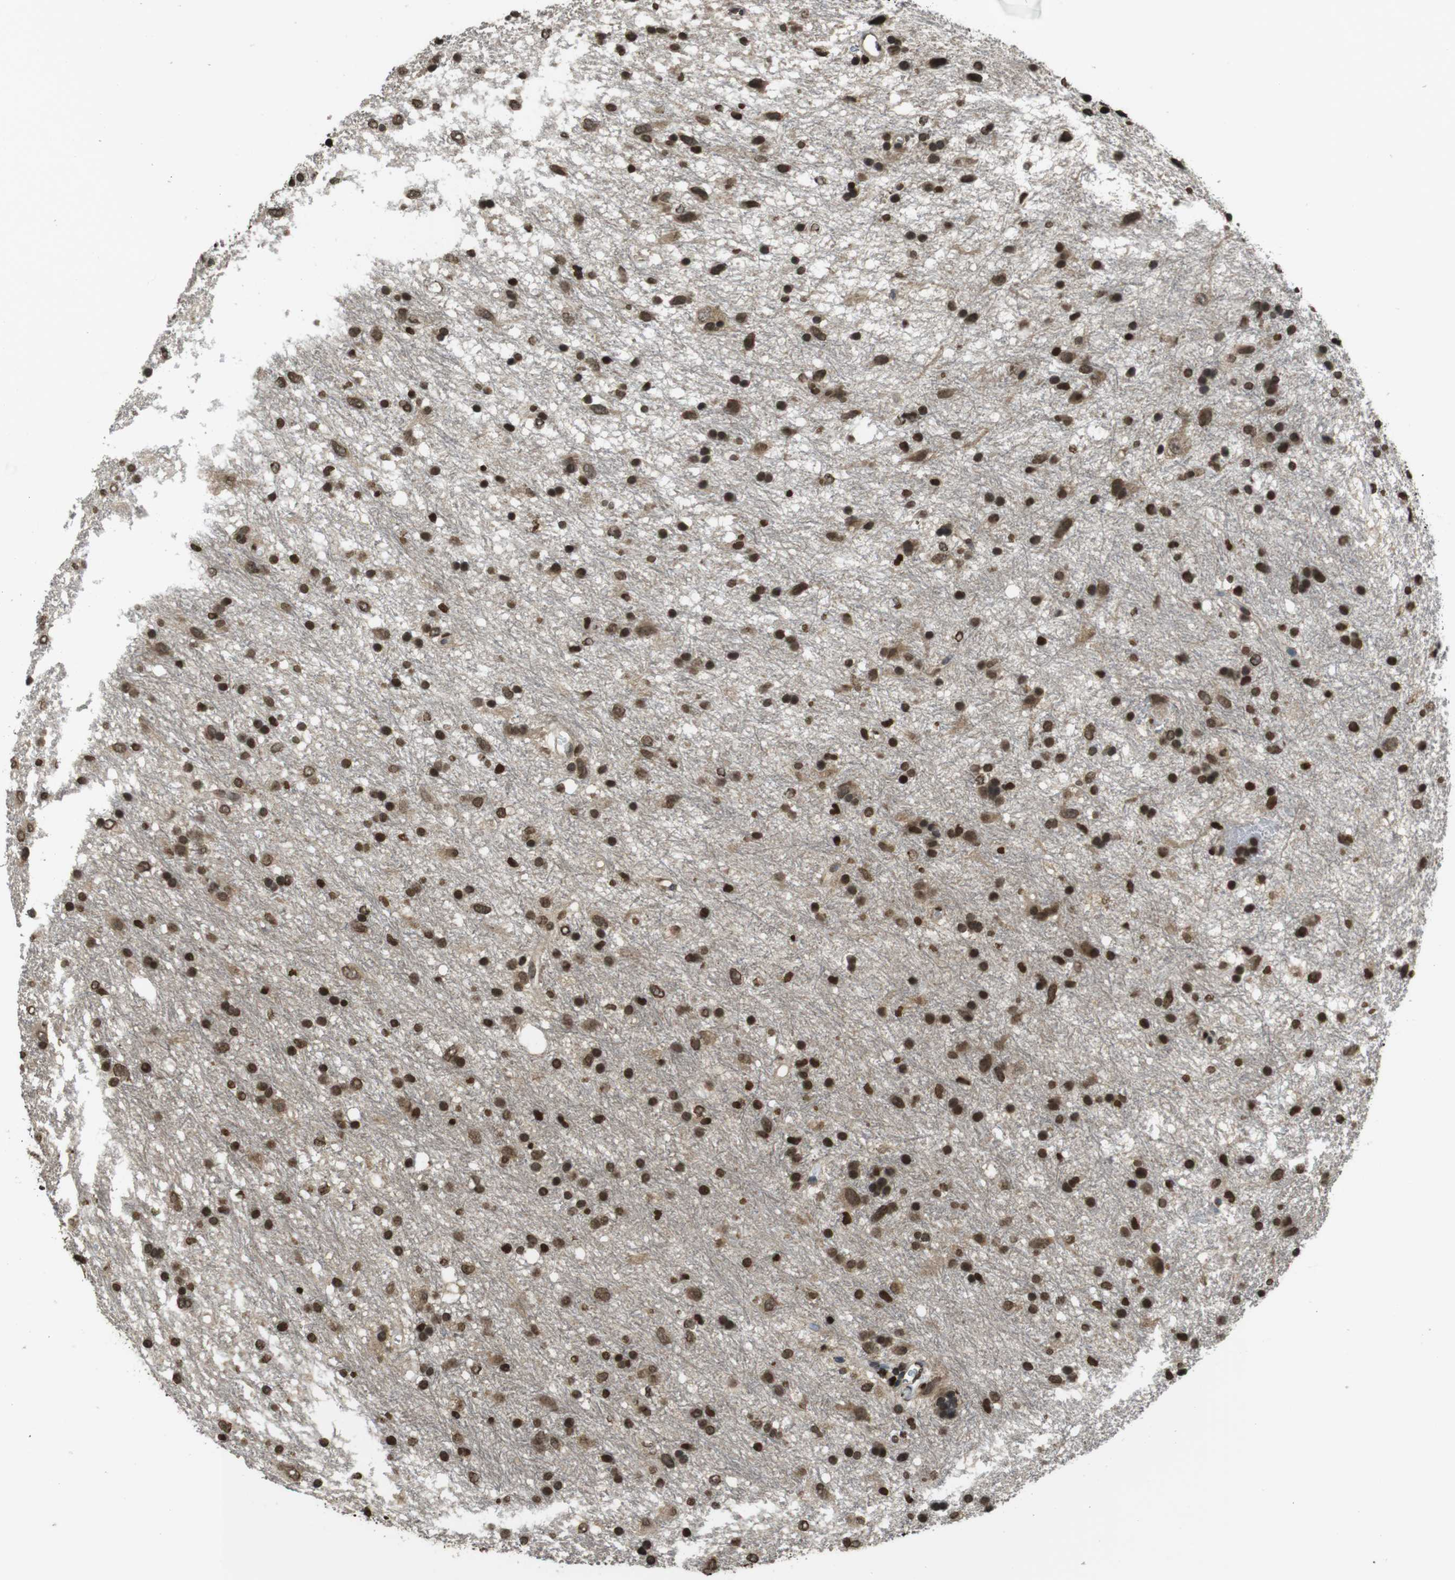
{"staining": {"intensity": "strong", "quantity": ">75%", "location": "nuclear"}, "tissue": "glioma", "cell_type": "Tumor cells", "image_type": "cancer", "snomed": [{"axis": "morphology", "description": "Glioma, malignant, Low grade"}, {"axis": "topography", "description": "Brain"}], "caption": "Brown immunohistochemical staining in human glioma demonstrates strong nuclear positivity in about >75% of tumor cells.", "gene": "MAF", "patient": {"sex": "male", "age": 77}}